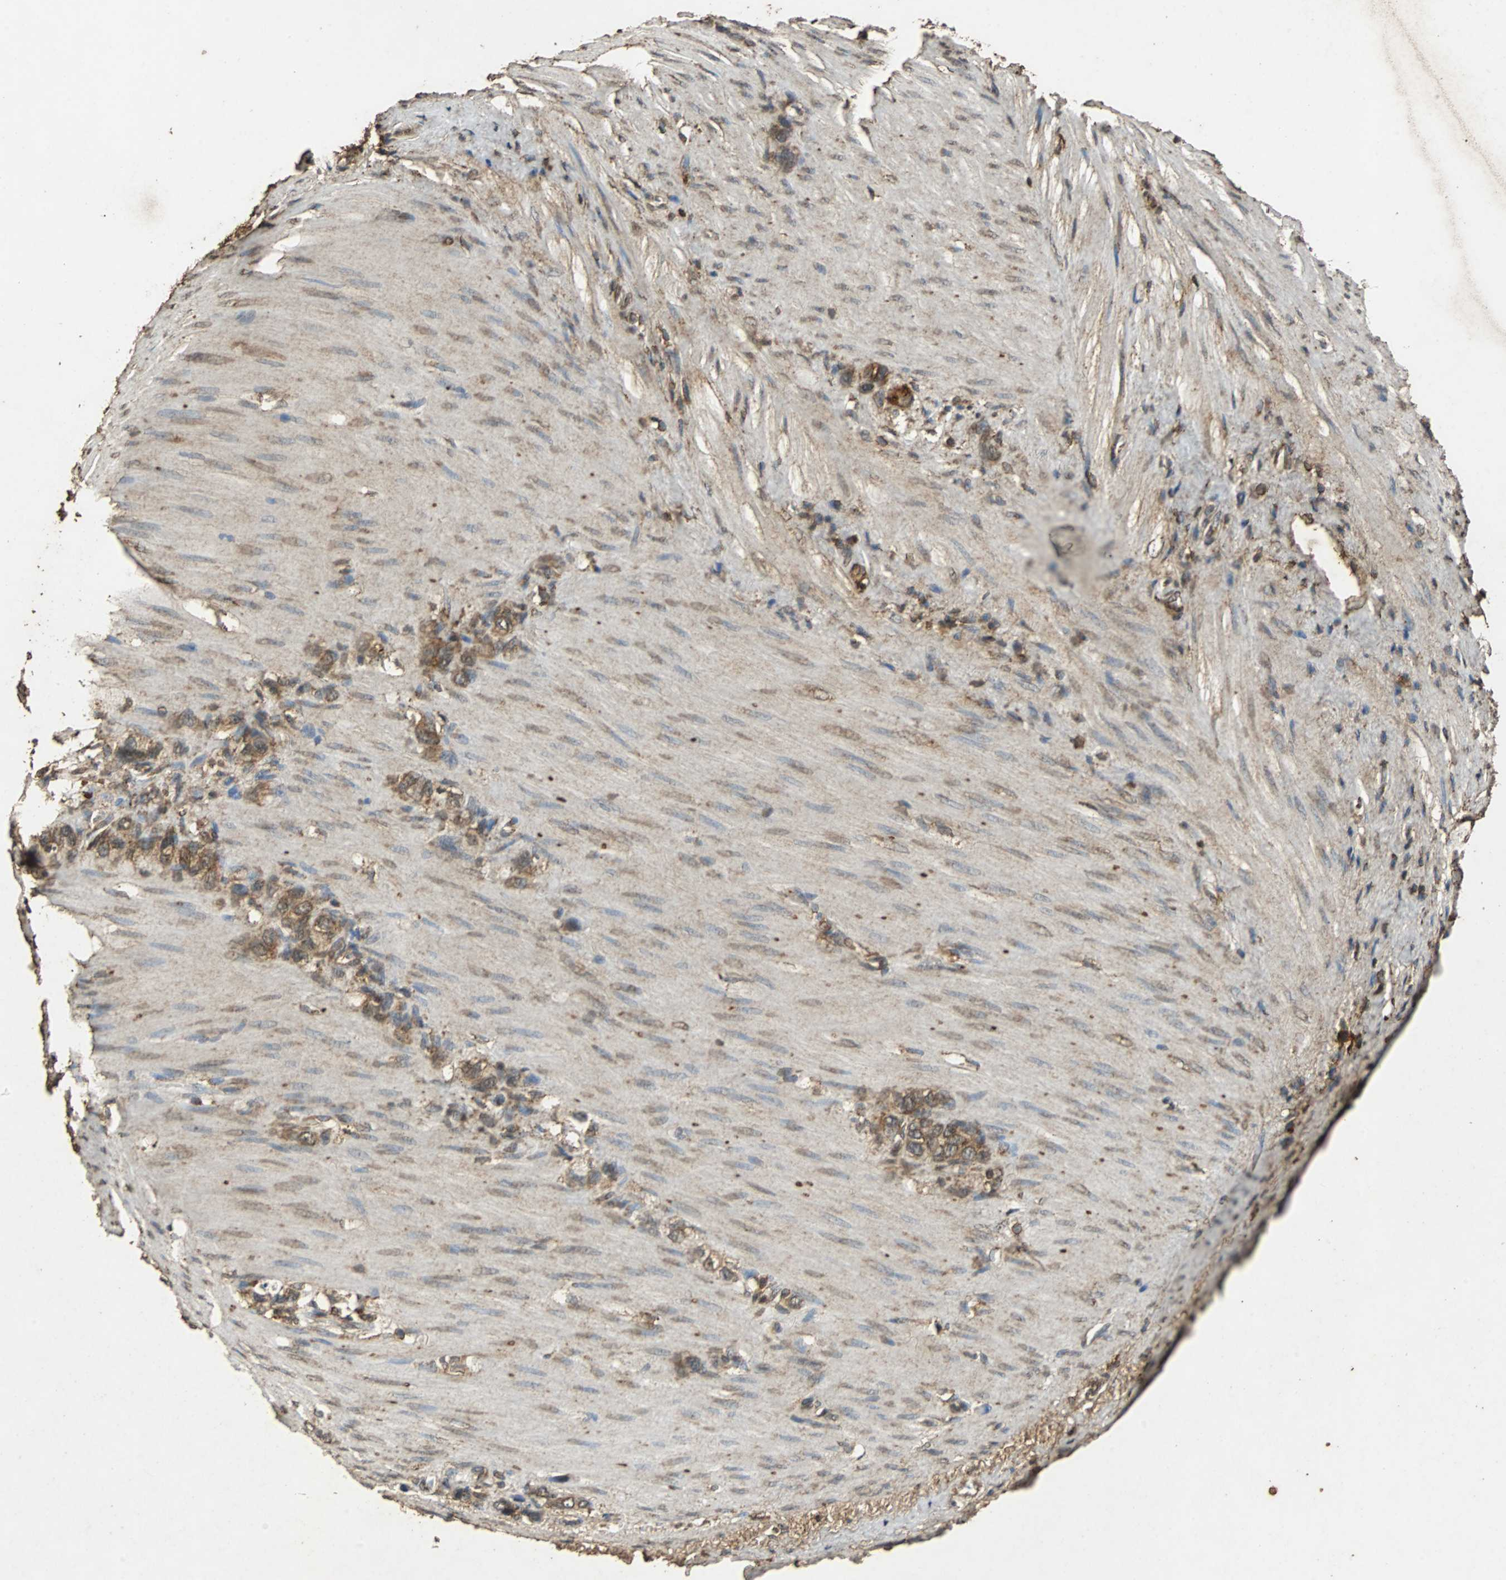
{"staining": {"intensity": "moderate", "quantity": ">75%", "location": "cytoplasmic/membranous"}, "tissue": "stomach cancer", "cell_type": "Tumor cells", "image_type": "cancer", "snomed": [{"axis": "morphology", "description": "Normal tissue, NOS"}, {"axis": "morphology", "description": "Adenocarcinoma, NOS"}, {"axis": "morphology", "description": "Adenocarcinoma, High grade"}, {"axis": "topography", "description": "Stomach, upper"}, {"axis": "topography", "description": "Stomach"}], "caption": "This image demonstrates IHC staining of stomach cancer (adenocarcinoma), with medium moderate cytoplasmic/membranous expression in approximately >75% of tumor cells.", "gene": "NAA10", "patient": {"sex": "female", "age": 65}}